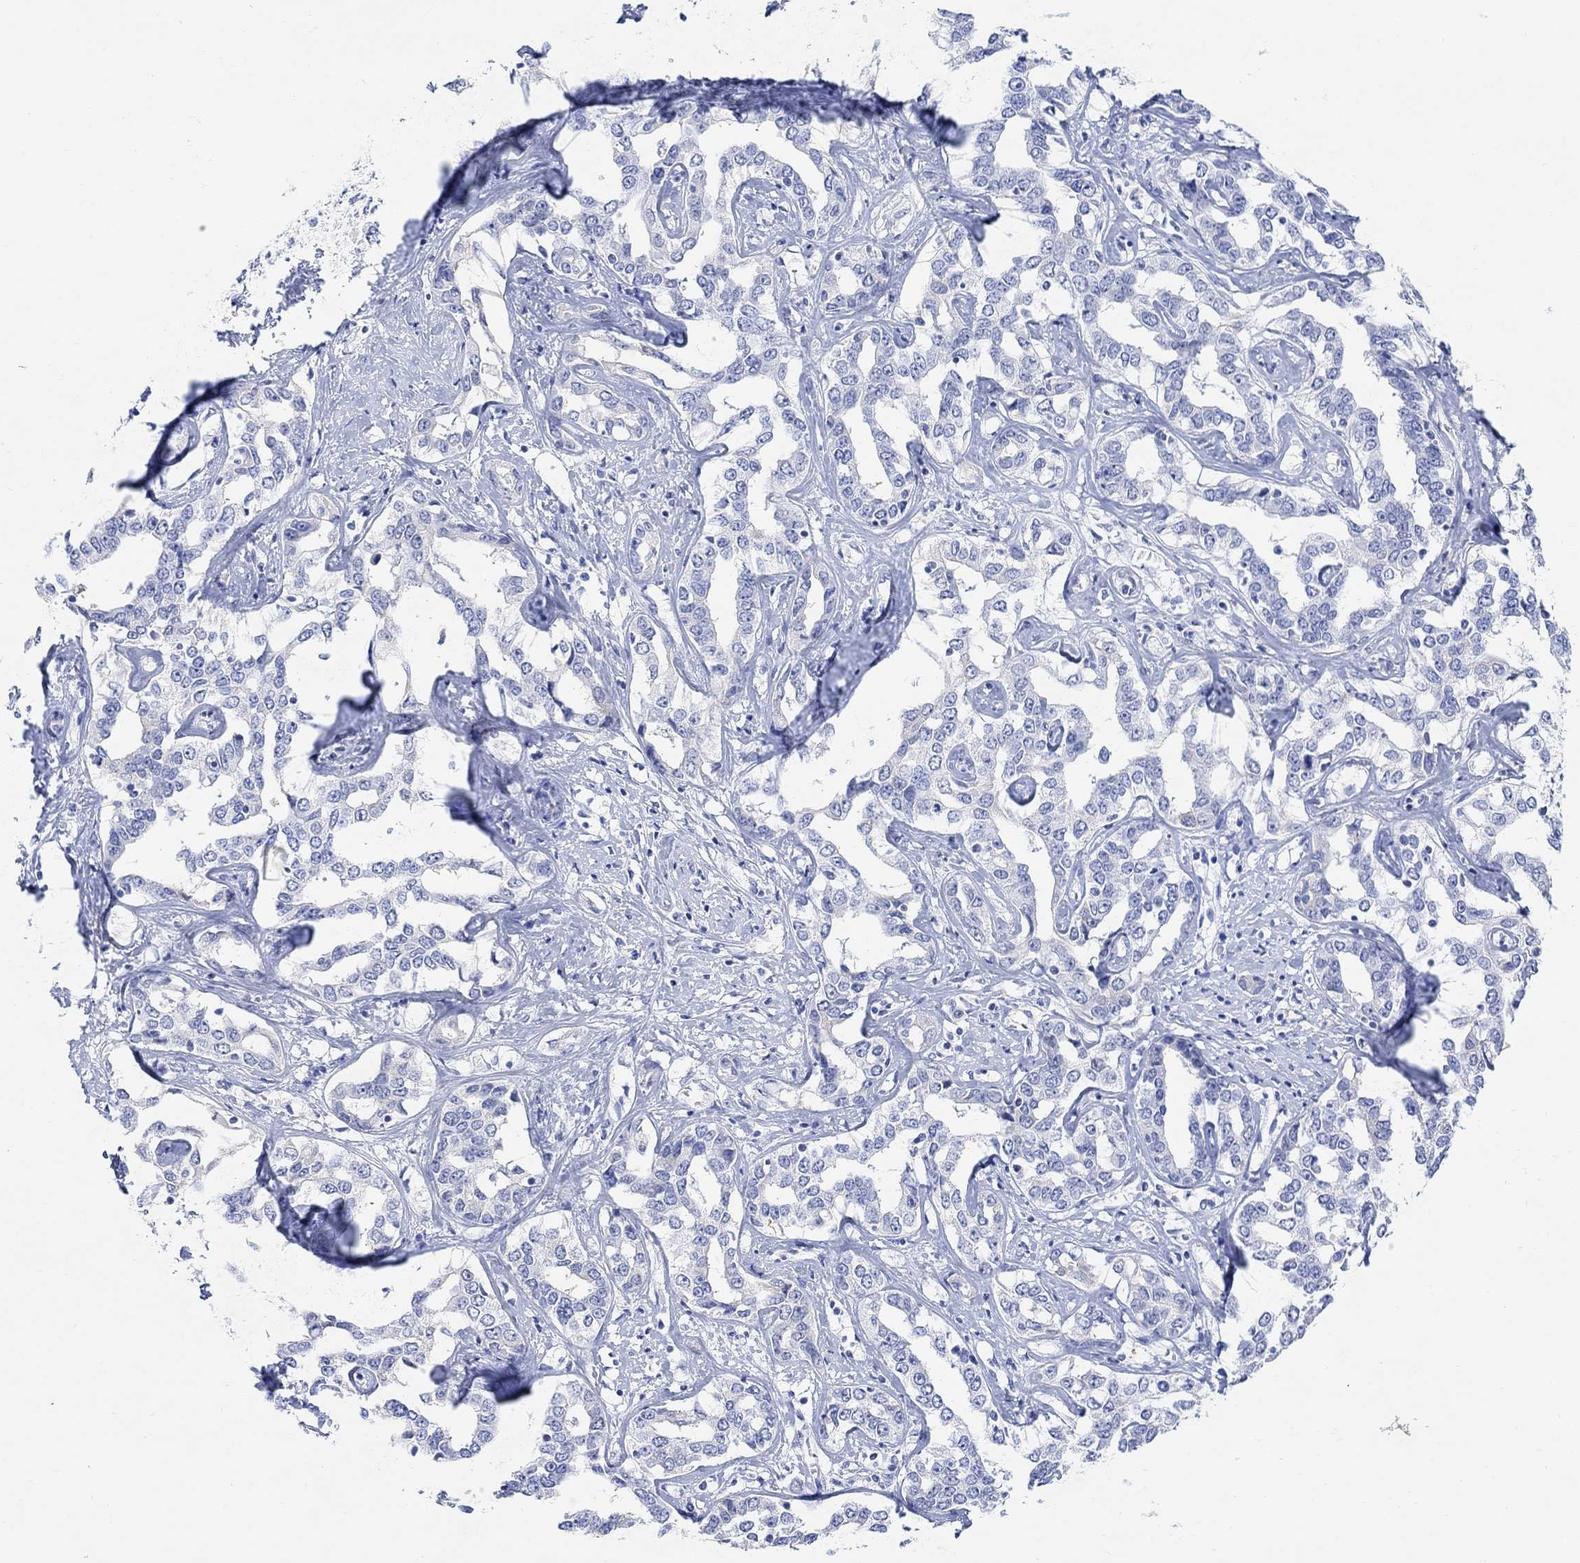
{"staining": {"intensity": "negative", "quantity": "none", "location": "none"}, "tissue": "liver cancer", "cell_type": "Tumor cells", "image_type": "cancer", "snomed": [{"axis": "morphology", "description": "Cholangiocarcinoma"}, {"axis": "topography", "description": "Liver"}], "caption": "DAB (3,3'-diaminobenzidine) immunohistochemical staining of liver cancer (cholangiocarcinoma) displays no significant positivity in tumor cells. (DAB (3,3'-diaminobenzidine) immunohistochemistry visualized using brightfield microscopy, high magnification).", "gene": "TYR", "patient": {"sex": "male", "age": 59}}